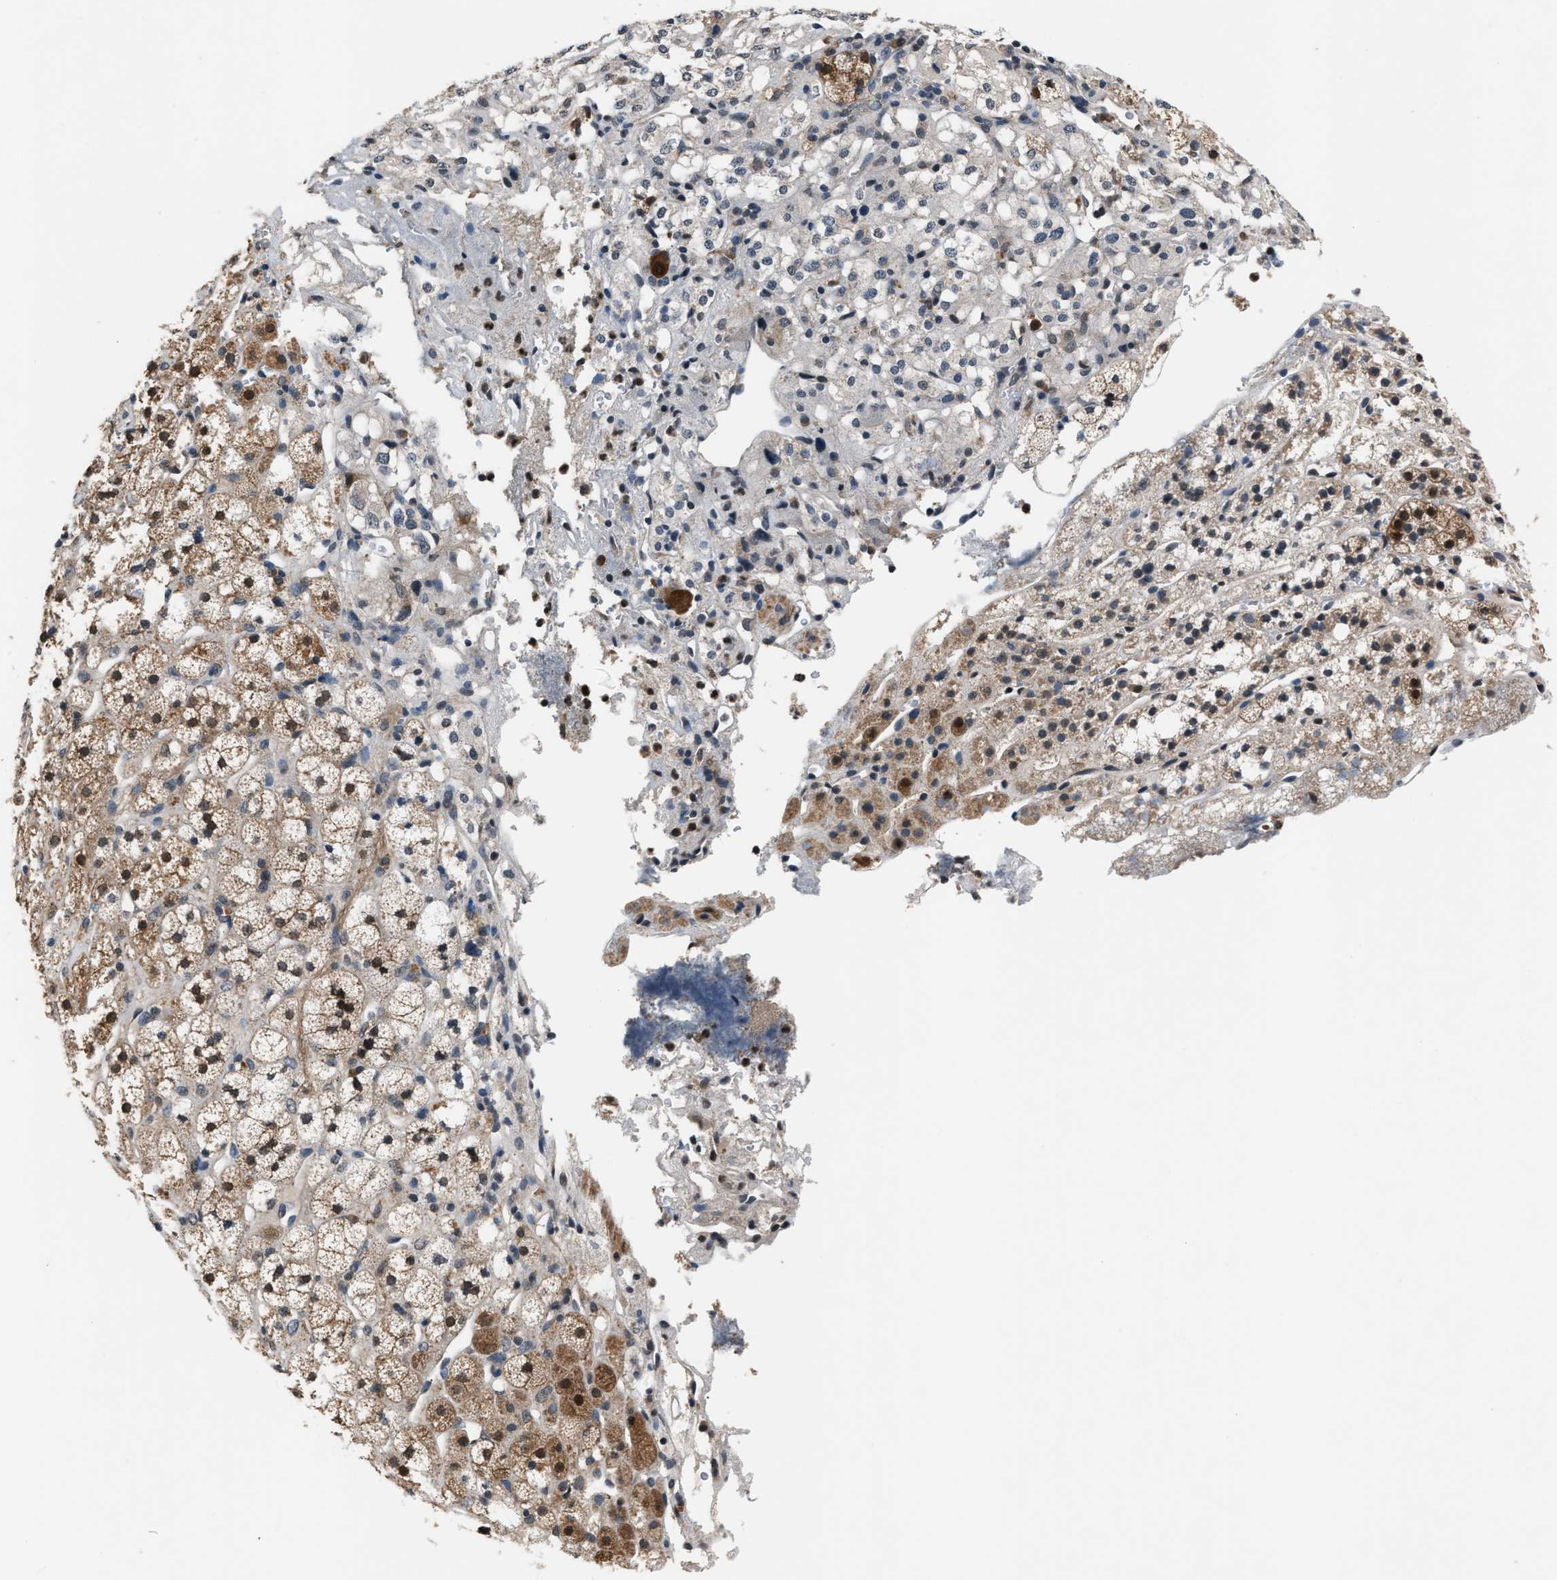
{"staining": {"intensity": "moderate", "quantity": ">75%", "location": "cytoplasmic/membranous,nuclear"}, "tissue": "adrenal gland", "cell_type": "Glandular cells", "image_type": "normal", "snomed": [{"axis": "morphology", "description": "Normal tissue, NOS"}, {"axis": "topography", "description": "Adrenal gland"}], "caption": "Adrenal gland stained with DAB (3,3'-diaminobenzidine) immunohistochemistry demonstrates medium levels of moderate cytoplasmic/membranous,nuclear staining in about >75% of glandular cells.", "gene": "TP53I3", "patient": {"sex": "male", "age": 56}}